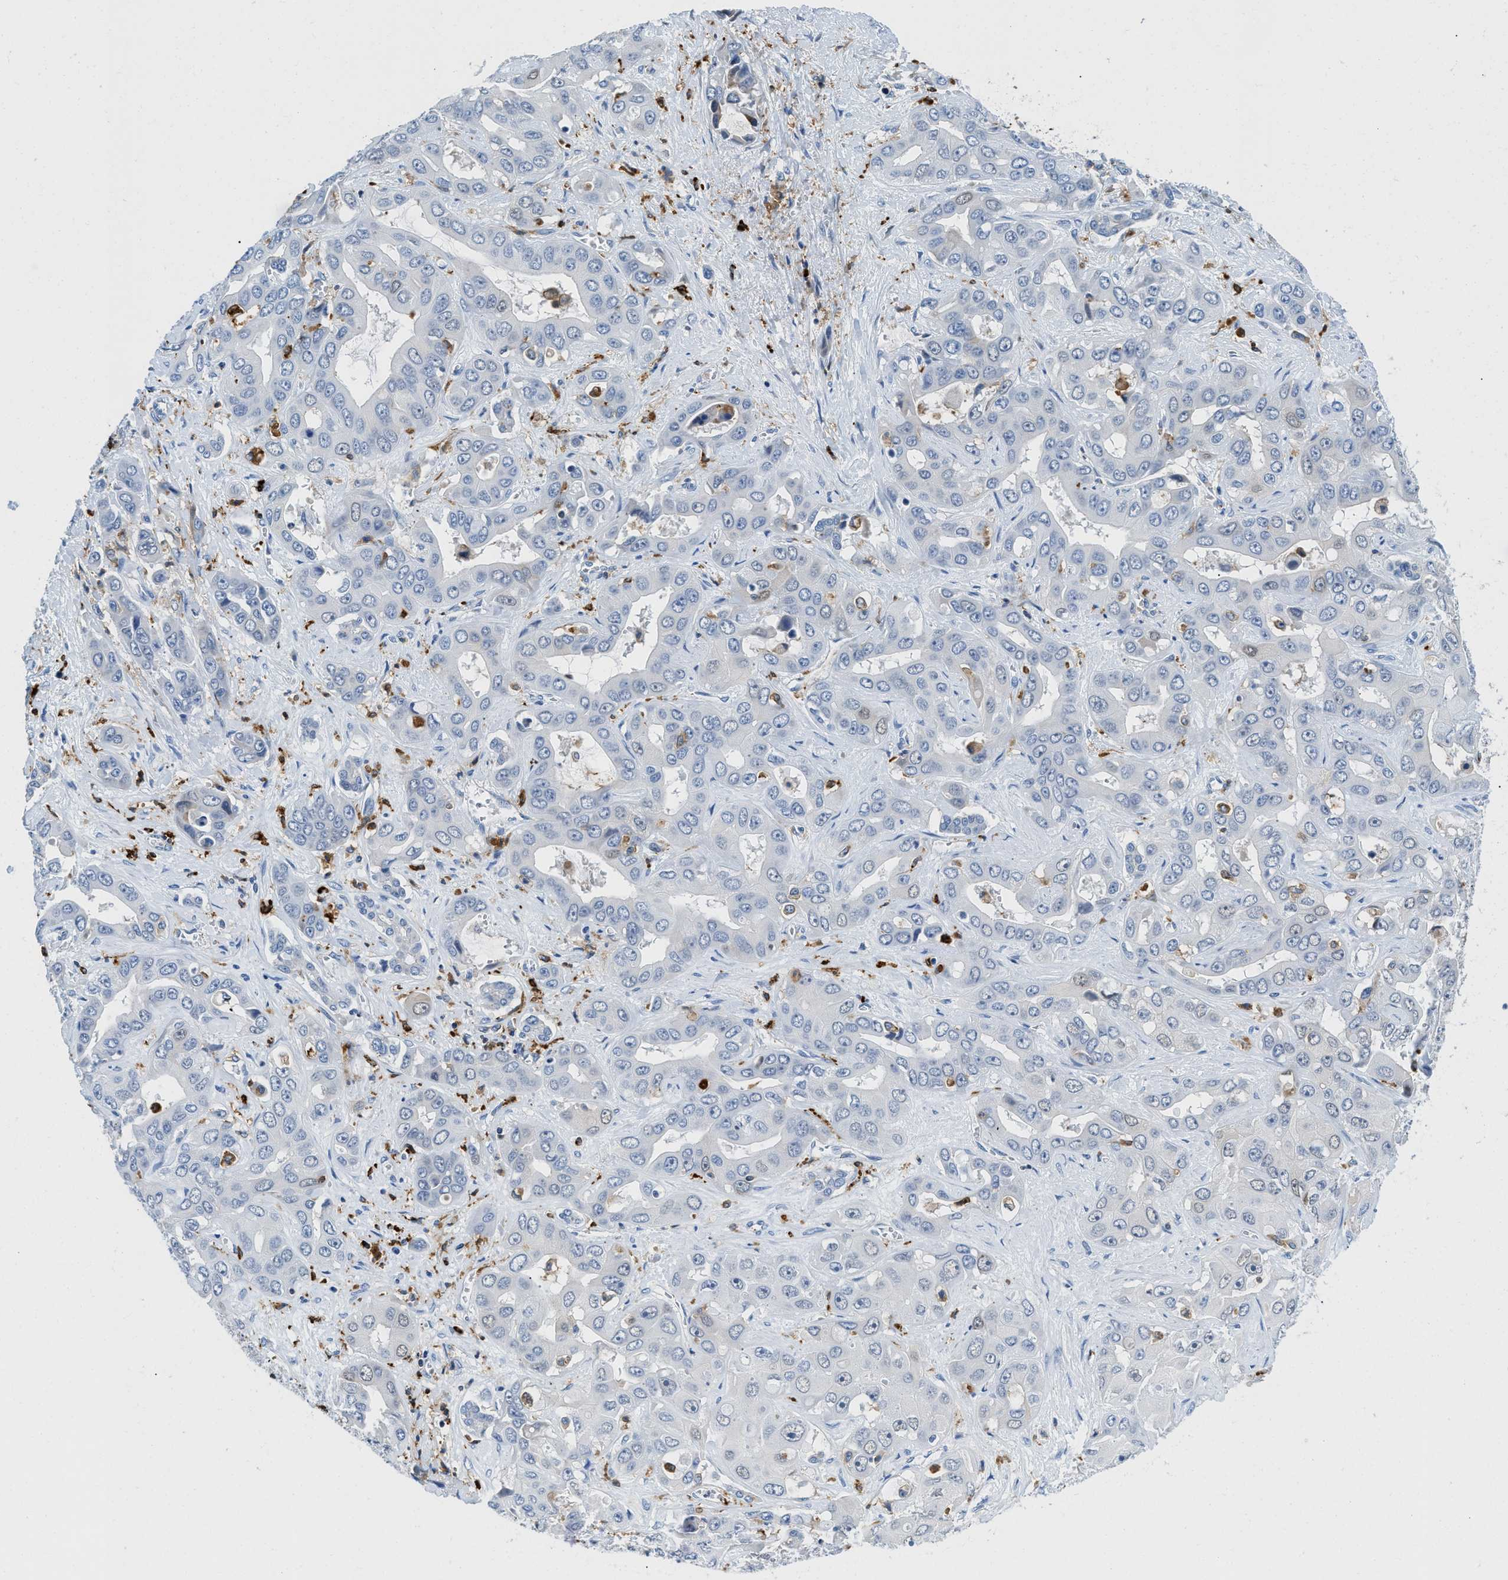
{"staining": {"intensity": "negative", "quantity": "none", "location": "none"}, "tissue": "liver cancer", "cell_type": "Tumor cells", "image_type": "cancer", "snomed": [{"axis": "morphology", "description": "Cholangiocarcinoma"}, {"axis": "topography", "description": "Liver"}], "caption": "Photomicrograph shows no significant protein positivity in tumor cells of liver cancer (cholangiocarcinoma). Nuclei are stained in blue.", "gene": "CD226", "patient": {"sex": "female", "age": 52}}